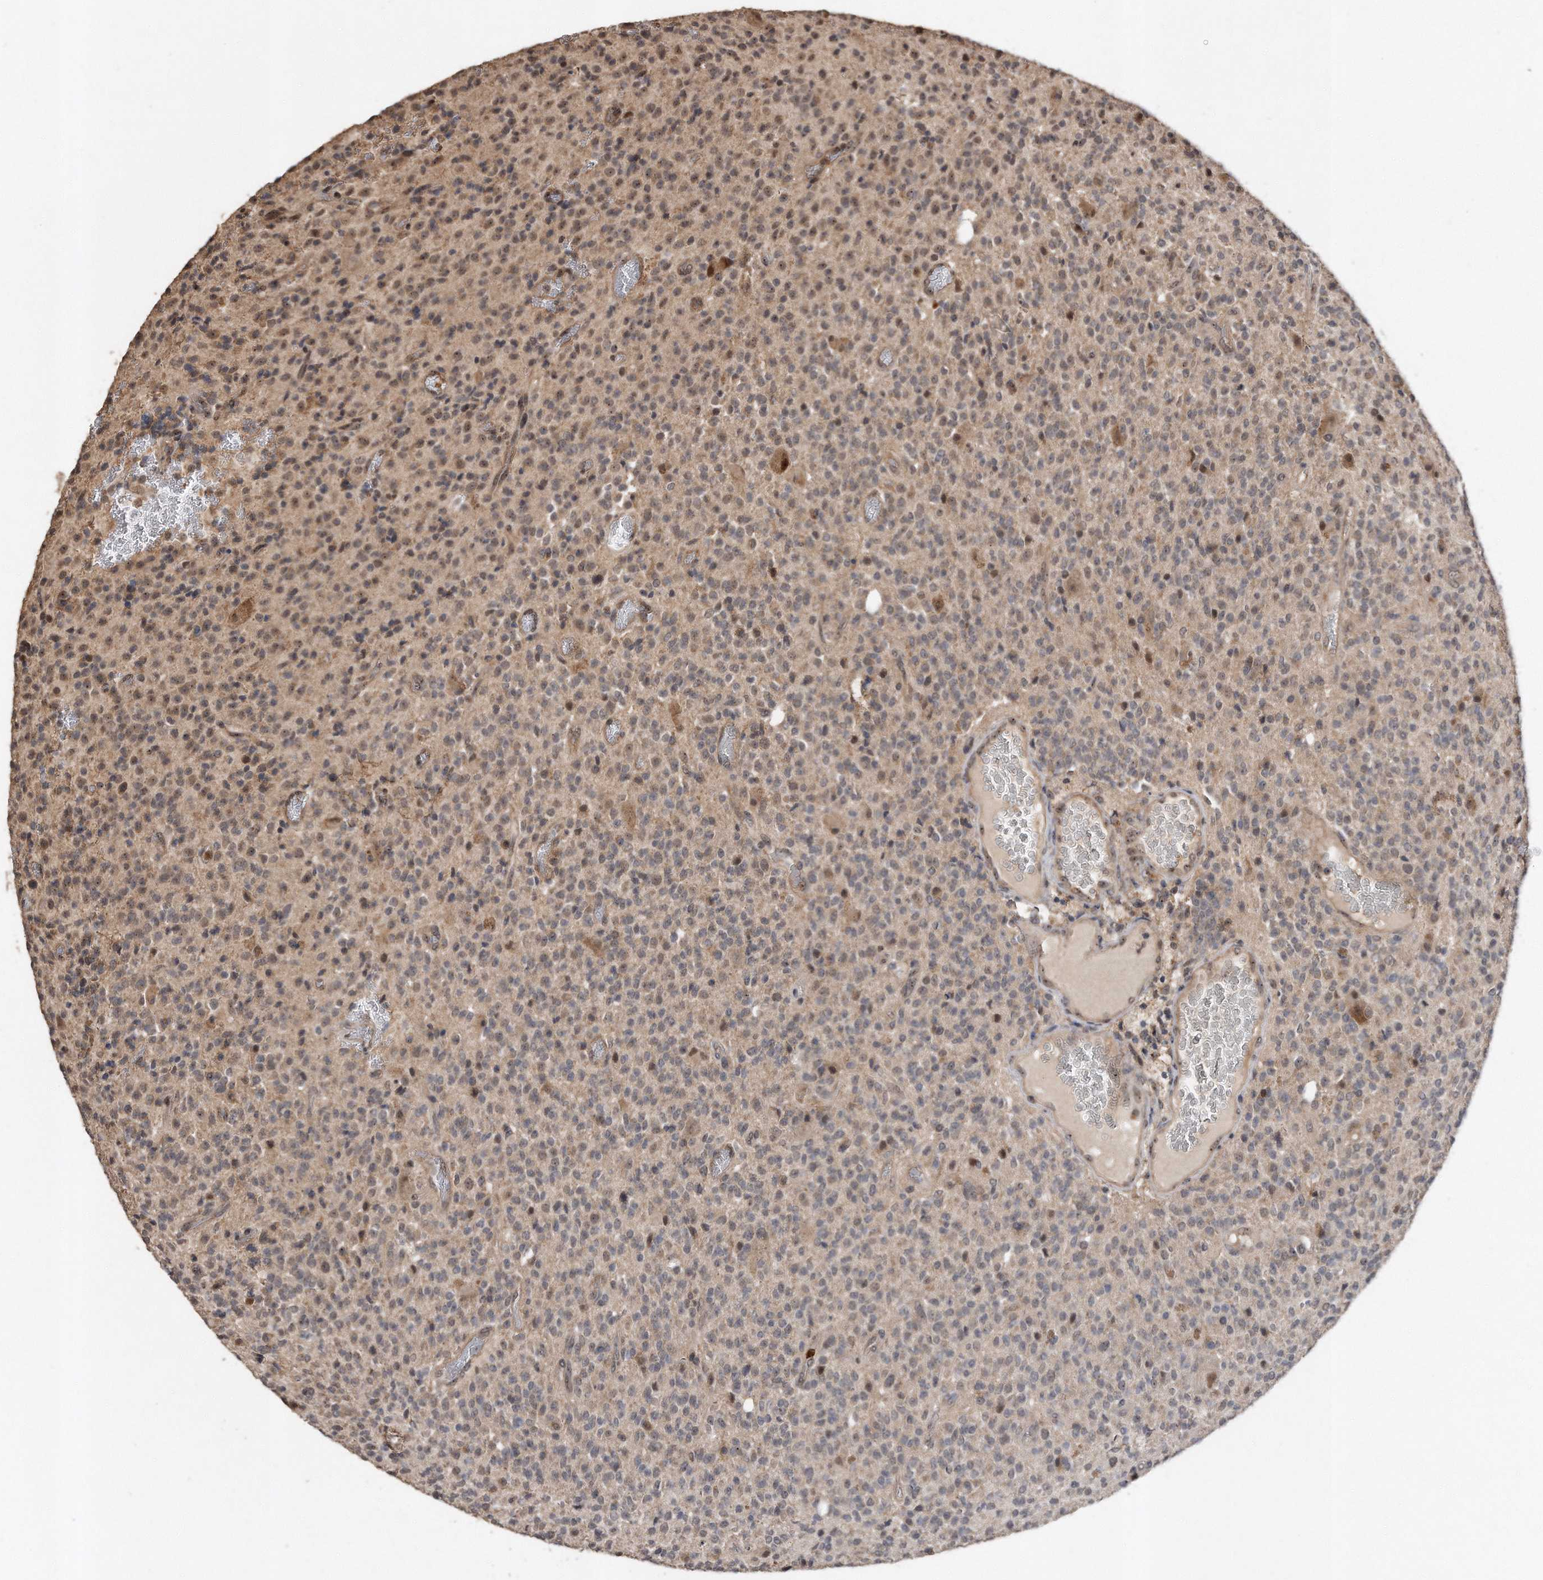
{"staining": {"intensity": "weak", "quantity": "25%-75%", "location": "cytoplasmic/membranous,nuclear"}, "tissue": "glioma", "cell_type": "Tumor cells", "image_type": "cancer", "snomed": [{"axis": "morphology", "description": "Glioma, malignant, High grade"}, {"axis": "topography", "description": "Brain"}], "caption": "This photomicrograph reveals immunohistochemistry (IHC) staining of human glioma, with low weak cytoplasmic/membranous and nuclear positivity in about 25%-75% of tumor cells.", "gene": "PELO", "patient": {"sex": "male", "age": 34}}